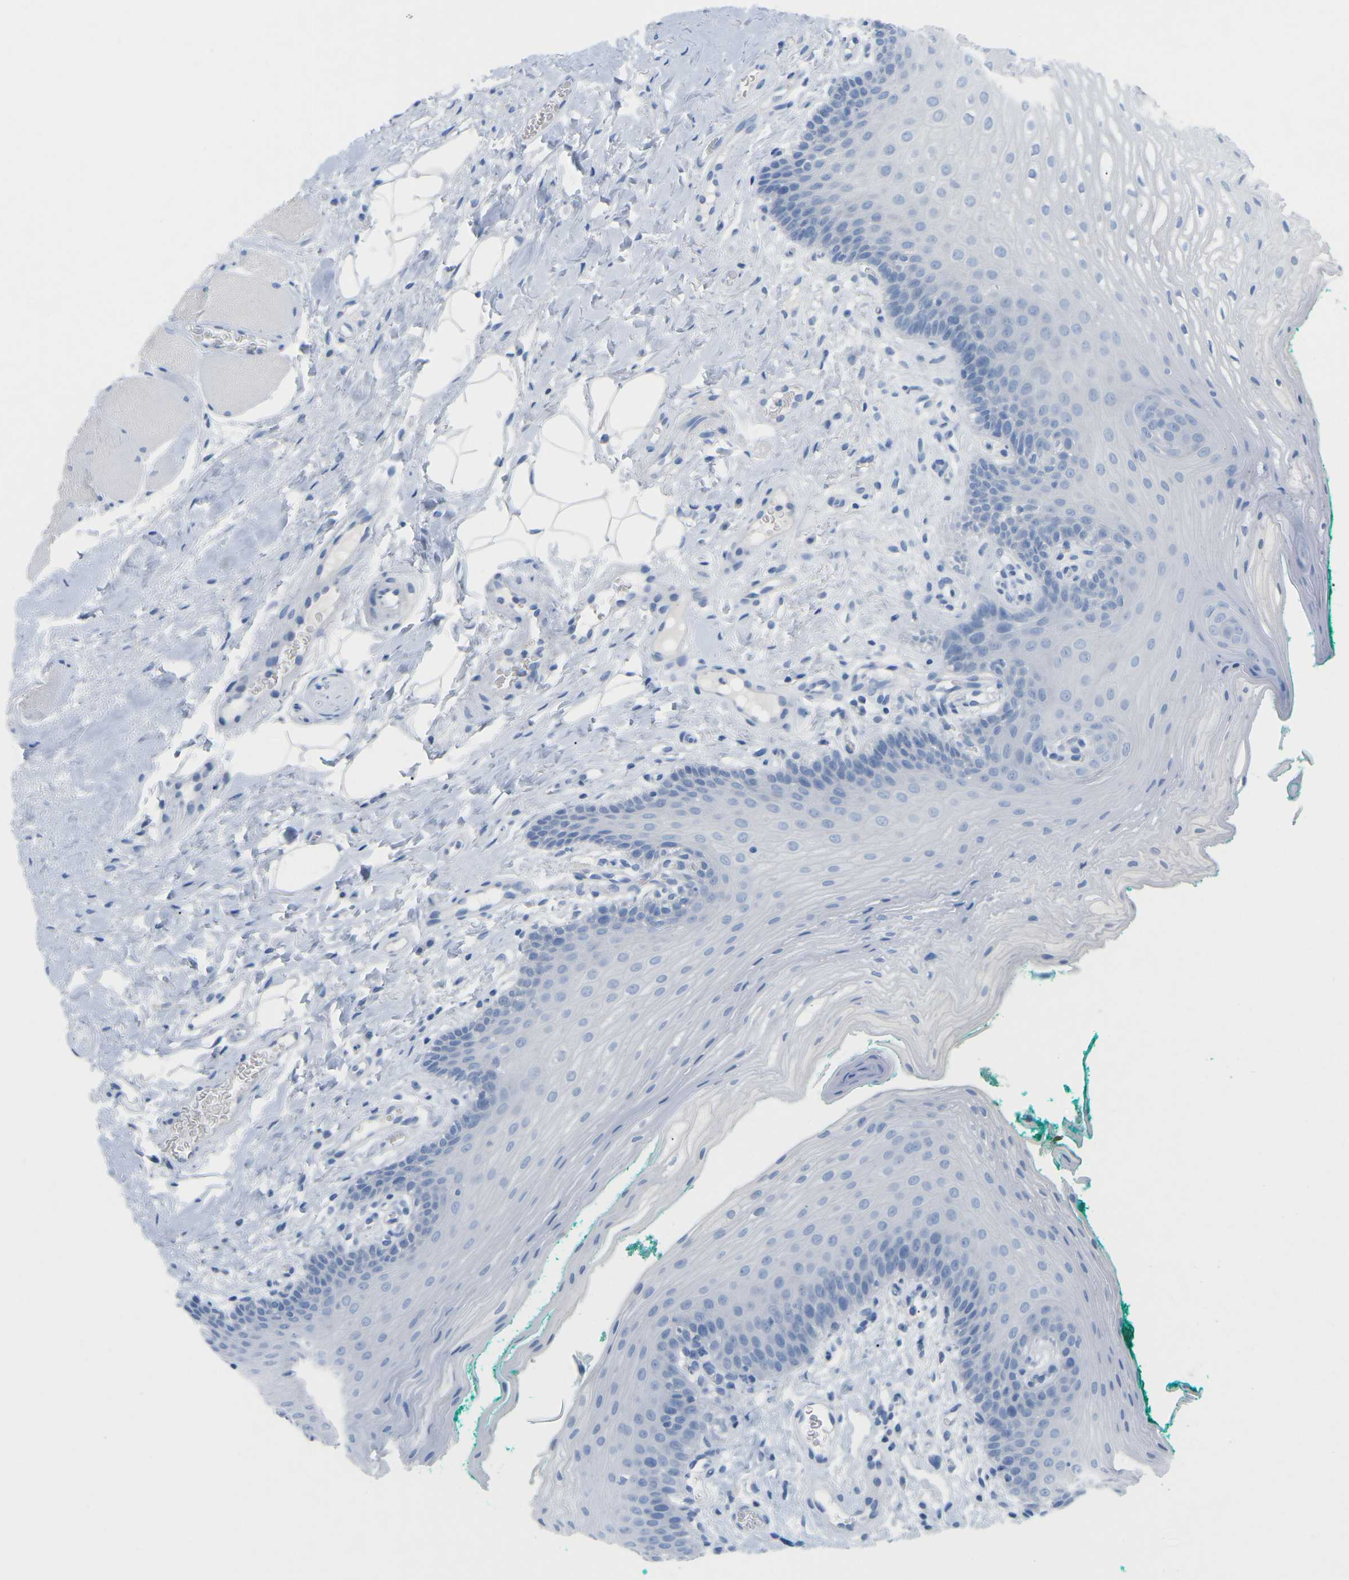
{"staining": {"intensity": "negative", "quantity": "none", "location": "none"}, "tissue": "oral mucosa", "cell_type": "Squamous epithelial cells", "image_type": "normal", "snomed": [{"axis": "morphology", "description": "Normal tissue, NOS"}, {"axis": "topography", "description": "Oral tissue"}], "caption": "This micrograph is of normal oral mucosa stained with immunohistochemistry (IHC) to label a protein in brown with the nuclei are counter-stained blue. There is no expression in squamous epithelial cells. (IHC, brightfield microscopy, high magnification).", "gene": "HBG2", "patient": {"sex": "male", "age": 58}}